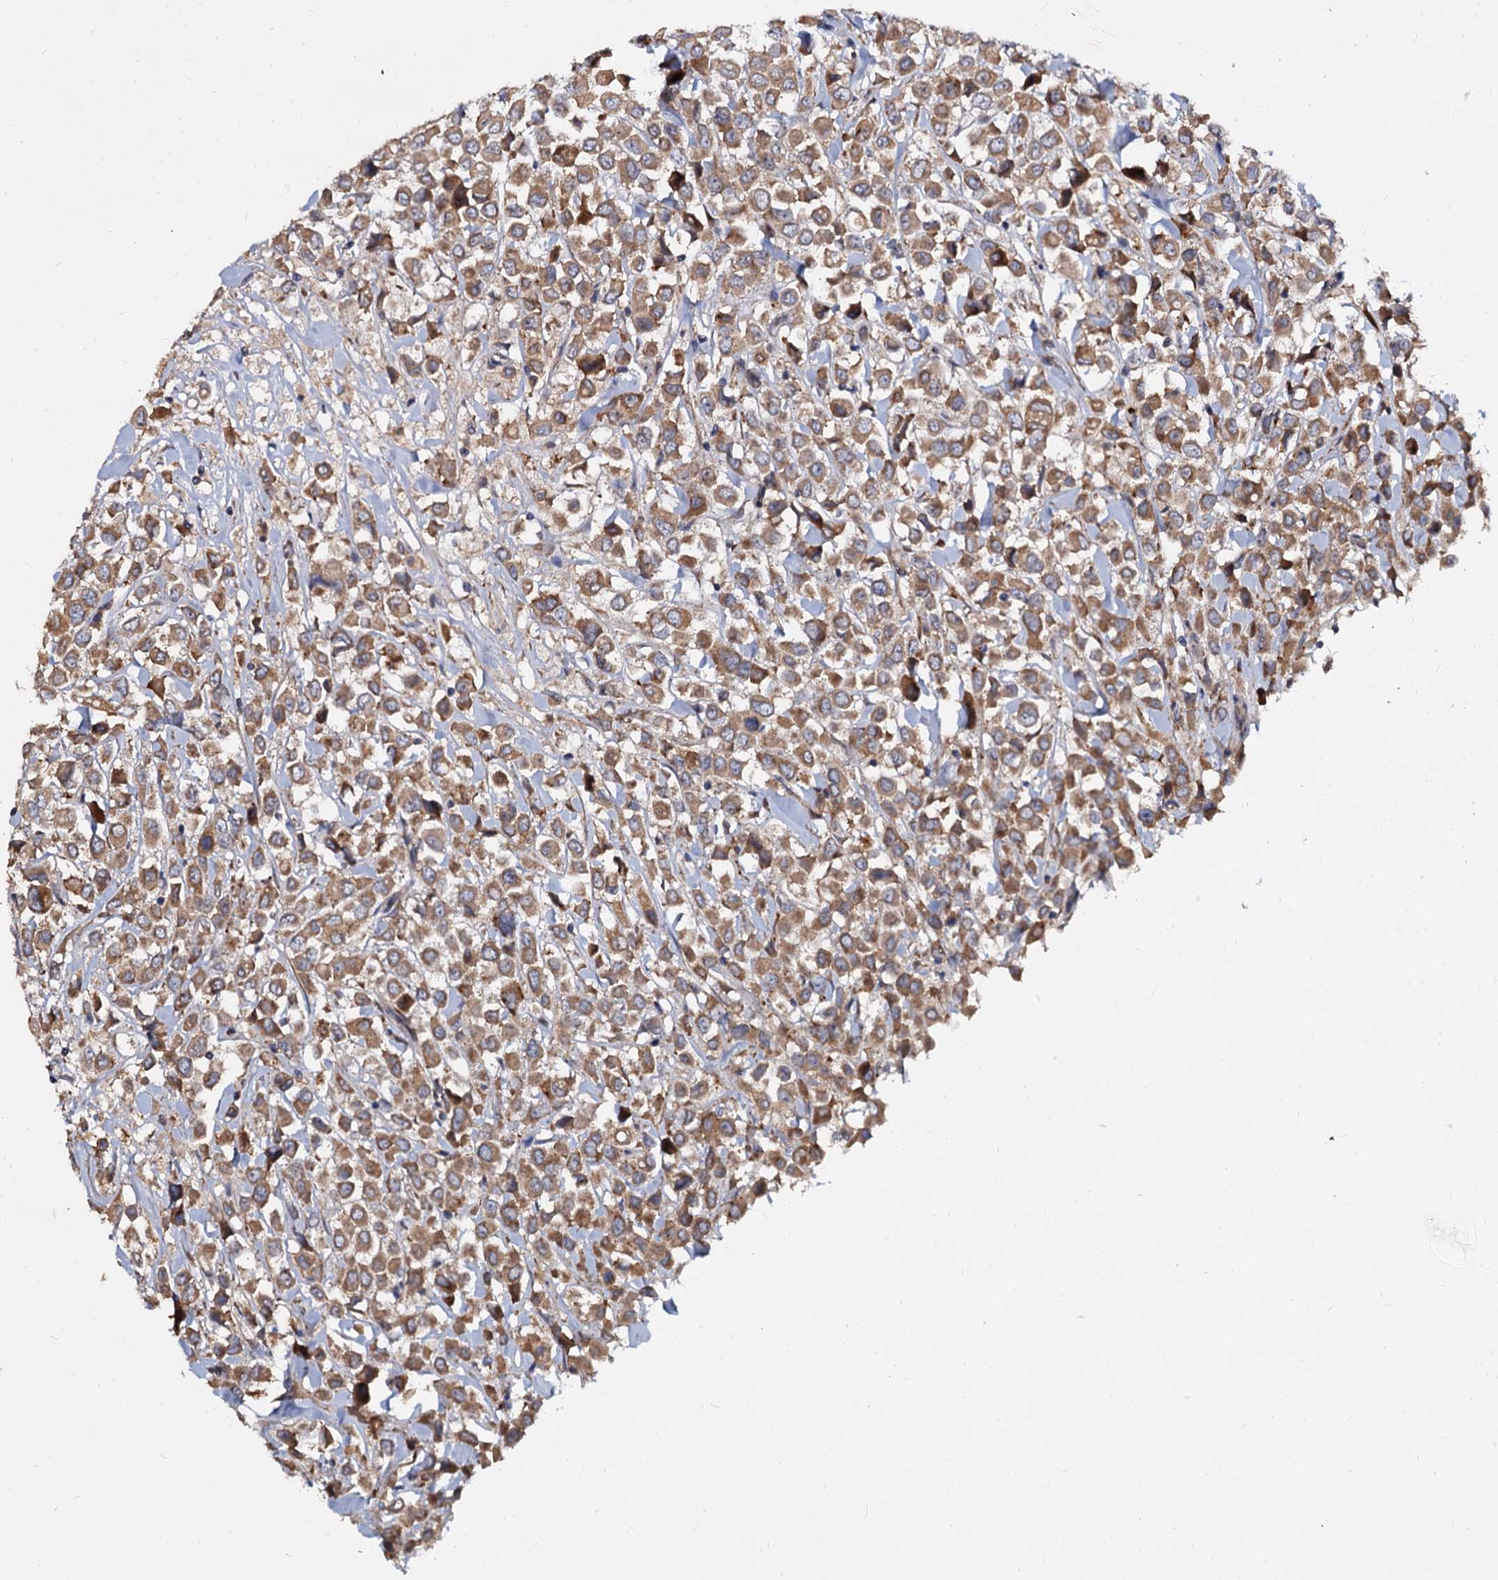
{"staining": {"intensity": "moderate", "quantity": ">75%", "location": "cytoplasmic/membranous"}, "tissue": "breast cancer", "cell_type": "Tumor cells", "image_type": "cancer", "snomed": [{"axis": "morphology", "description": "Duct carcinoma"}, {"axis": "topography", "description": "Breast"}], "caption": "Moderate cytoplasmic/membranous protein positivity is present in about >75% of tumor cells in breast cancer (infiltrating ductal carcinoma).", "gene": "WWC3", "patient": {"sex": "female", "age": 61}}